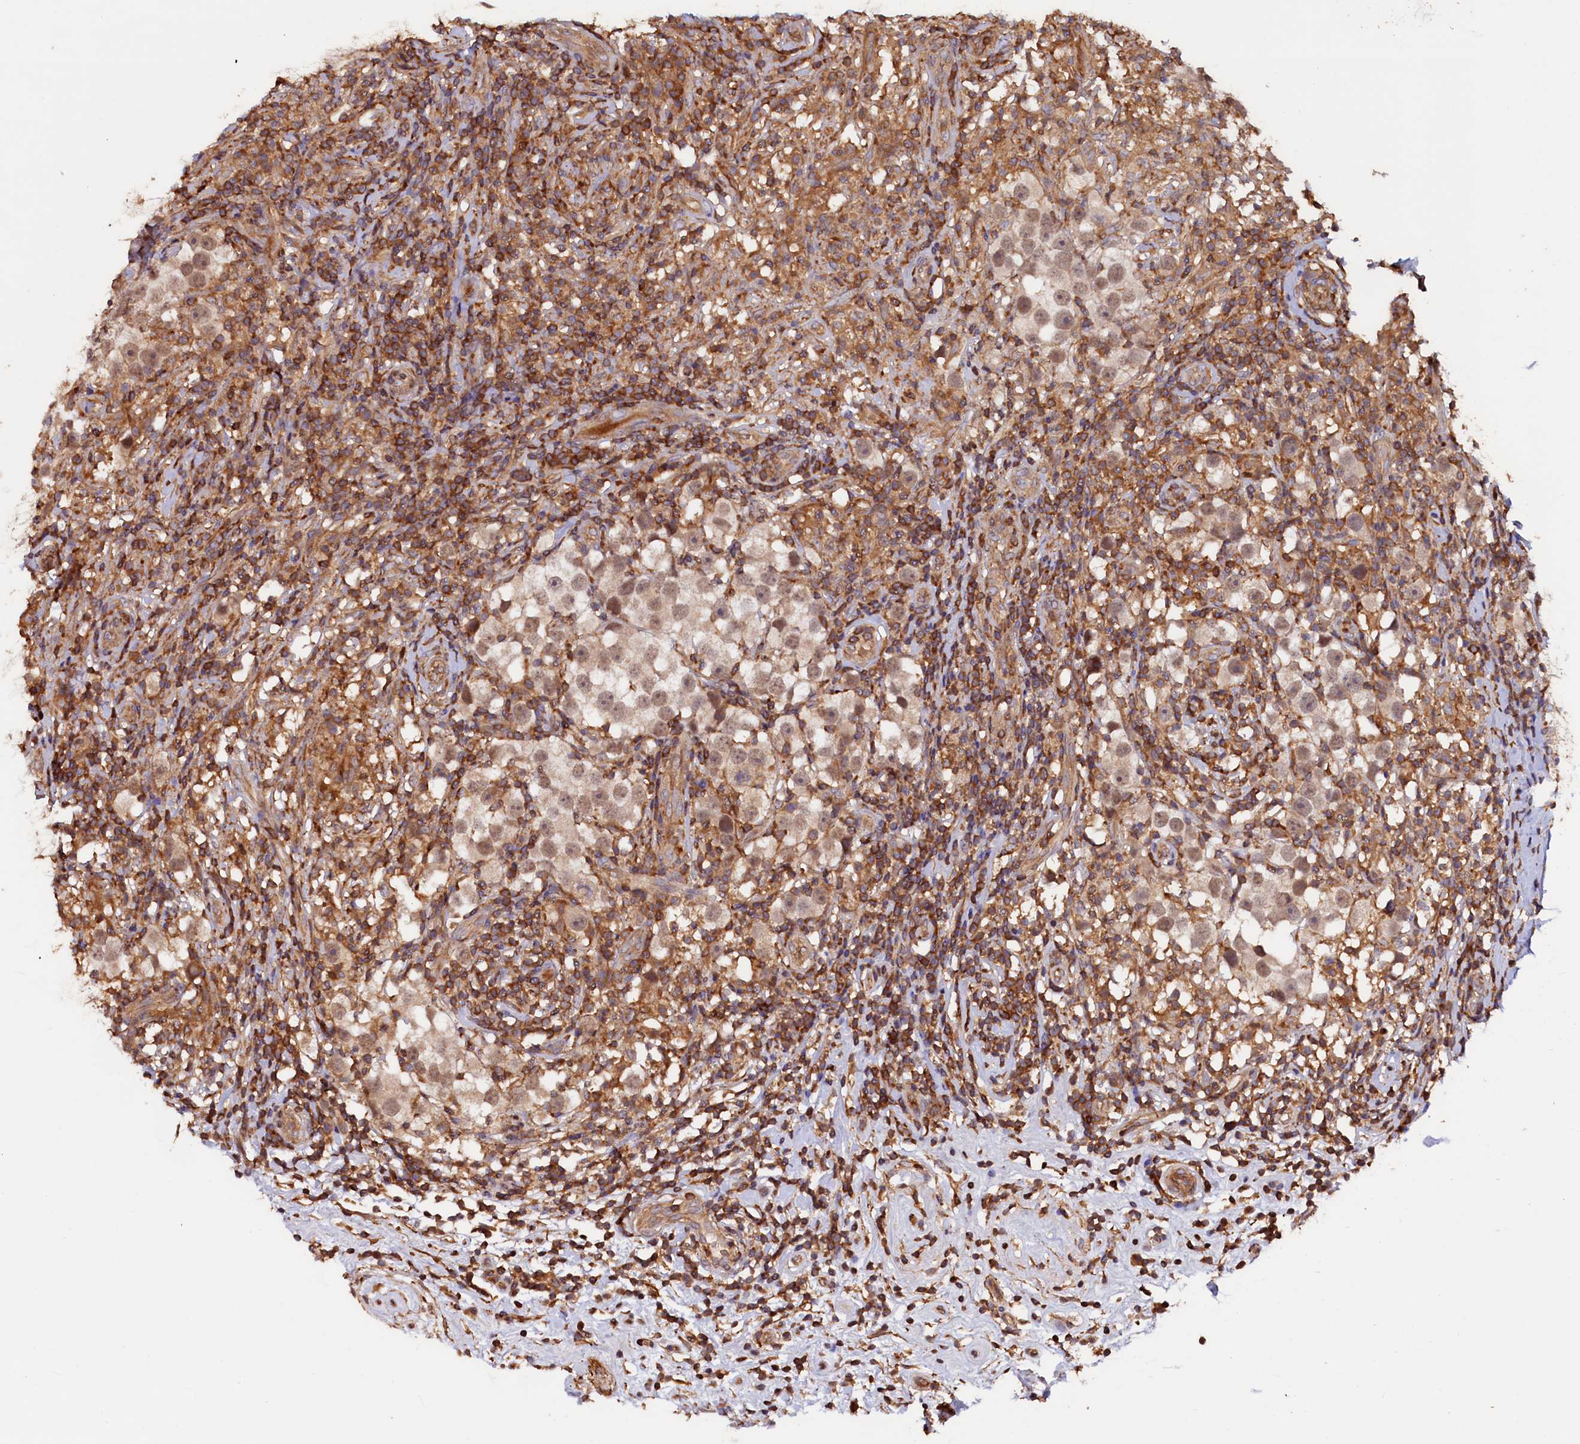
{"staining": {"intensity": "moderate", "quantity": ">75%", "location": "nuclear"}, "tissue": "testis cancer", "cell_type": "Tumor cells", "image_type": "cancer", "snomed": [{"axis": "morphology", "description": "Seminoma, NOS"}, {"axis": "topography", "description": "Testis"}], "caption": "Testis cancer stained for a protein (brown) reveals moderate nuclear positive expression in approximately >75% of tumor cells.", "gene": "DUOXA1", "patient": {"sex": "male", "age": 49}}